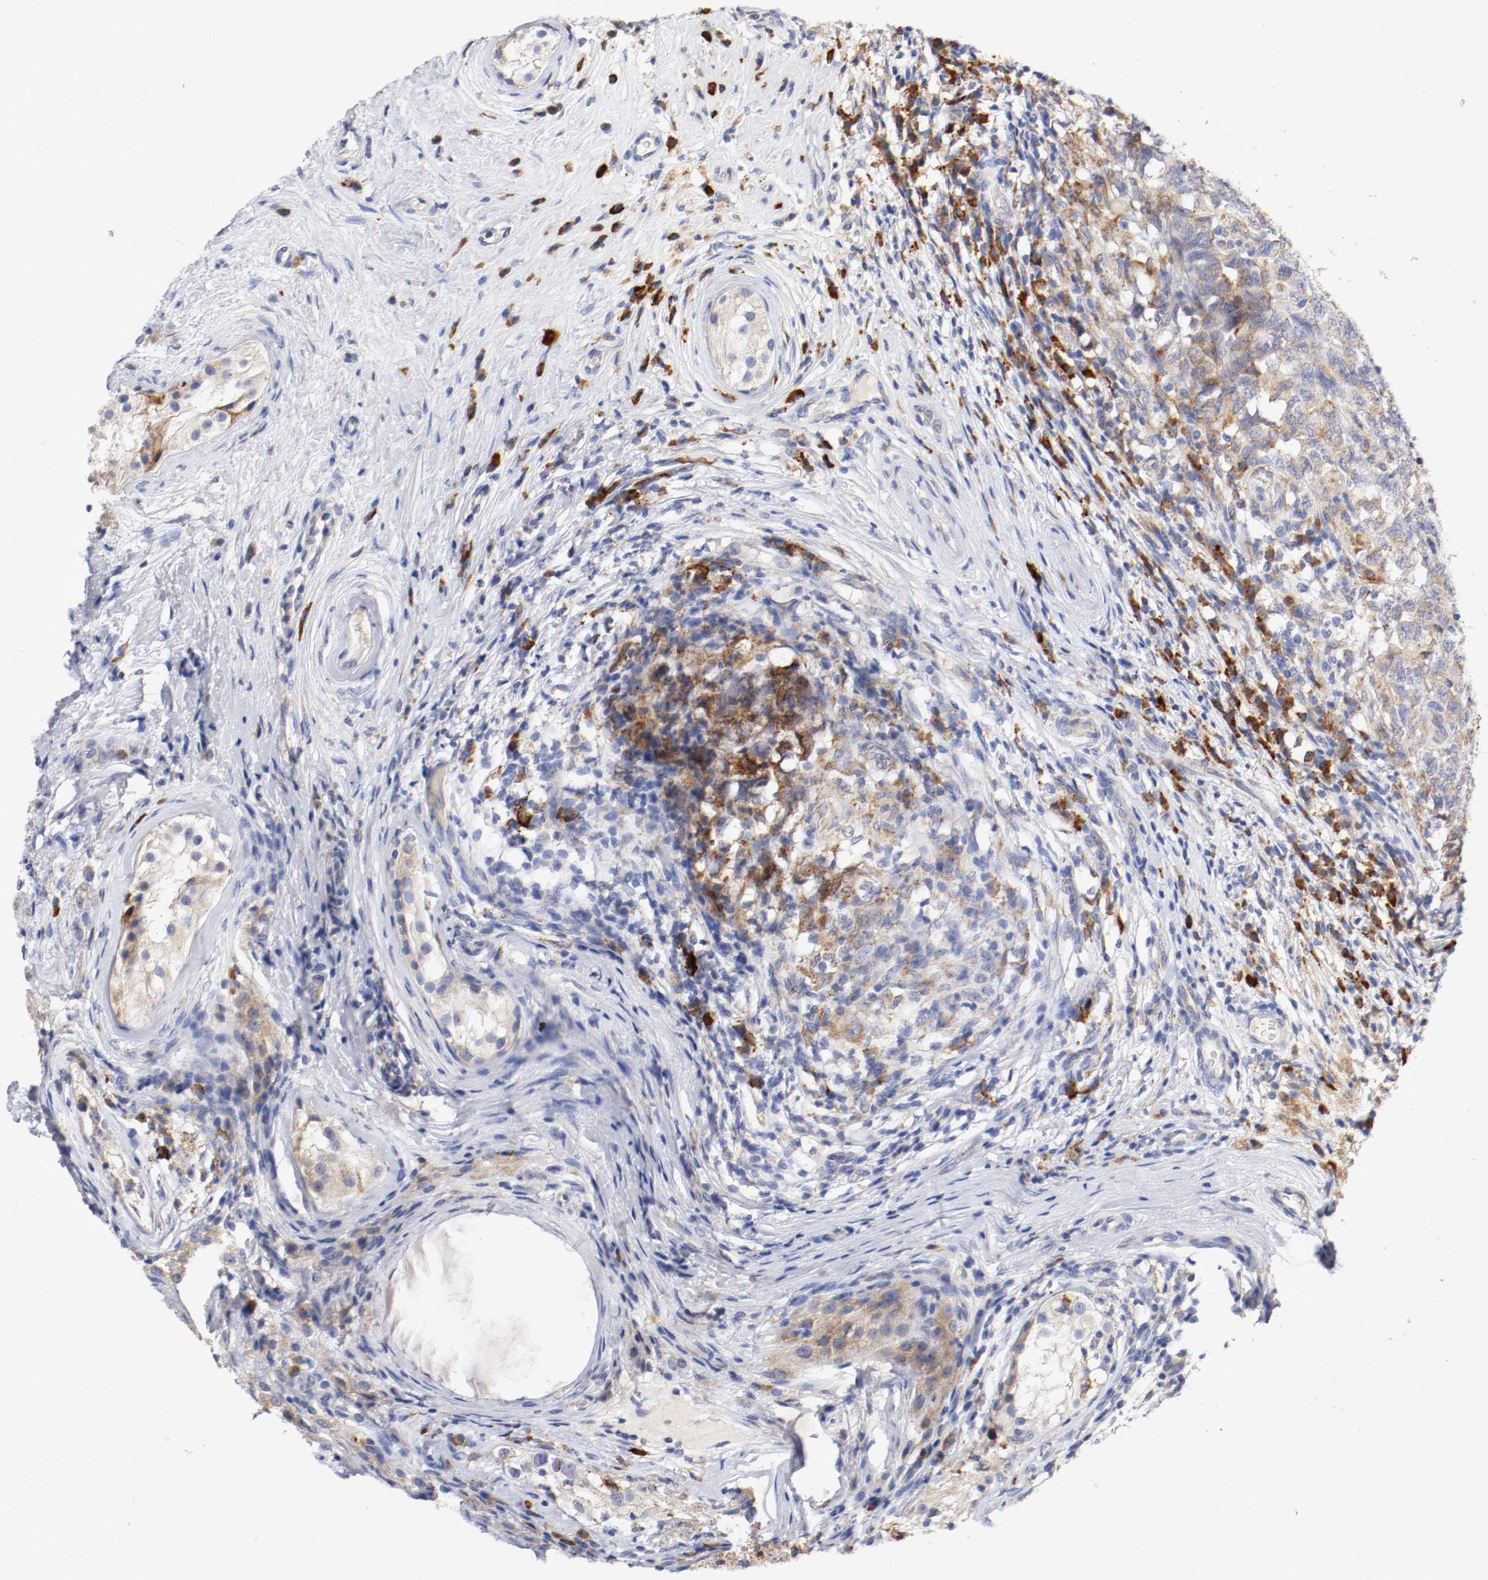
{"staining": {"intensity": "moderate", "quantity": ">75%", "location": "cytoplasmic/membranous"}, "tissue": "testis cancer", "cell_type": "Tumor cells", "image_type": "cancer", "snomed": [{"axis": "morphology", "description": "Carcinoma, Embryonal, NOS"}, {"axis": "topography", "description": "Testis"}], "caption": "Tumor cells reveal moderate cytoplasmic/membranous staining in about >75% of cells in testis cancer.", "gene": "TRAF2", "patient": {"sex": "male", "age": 21}}